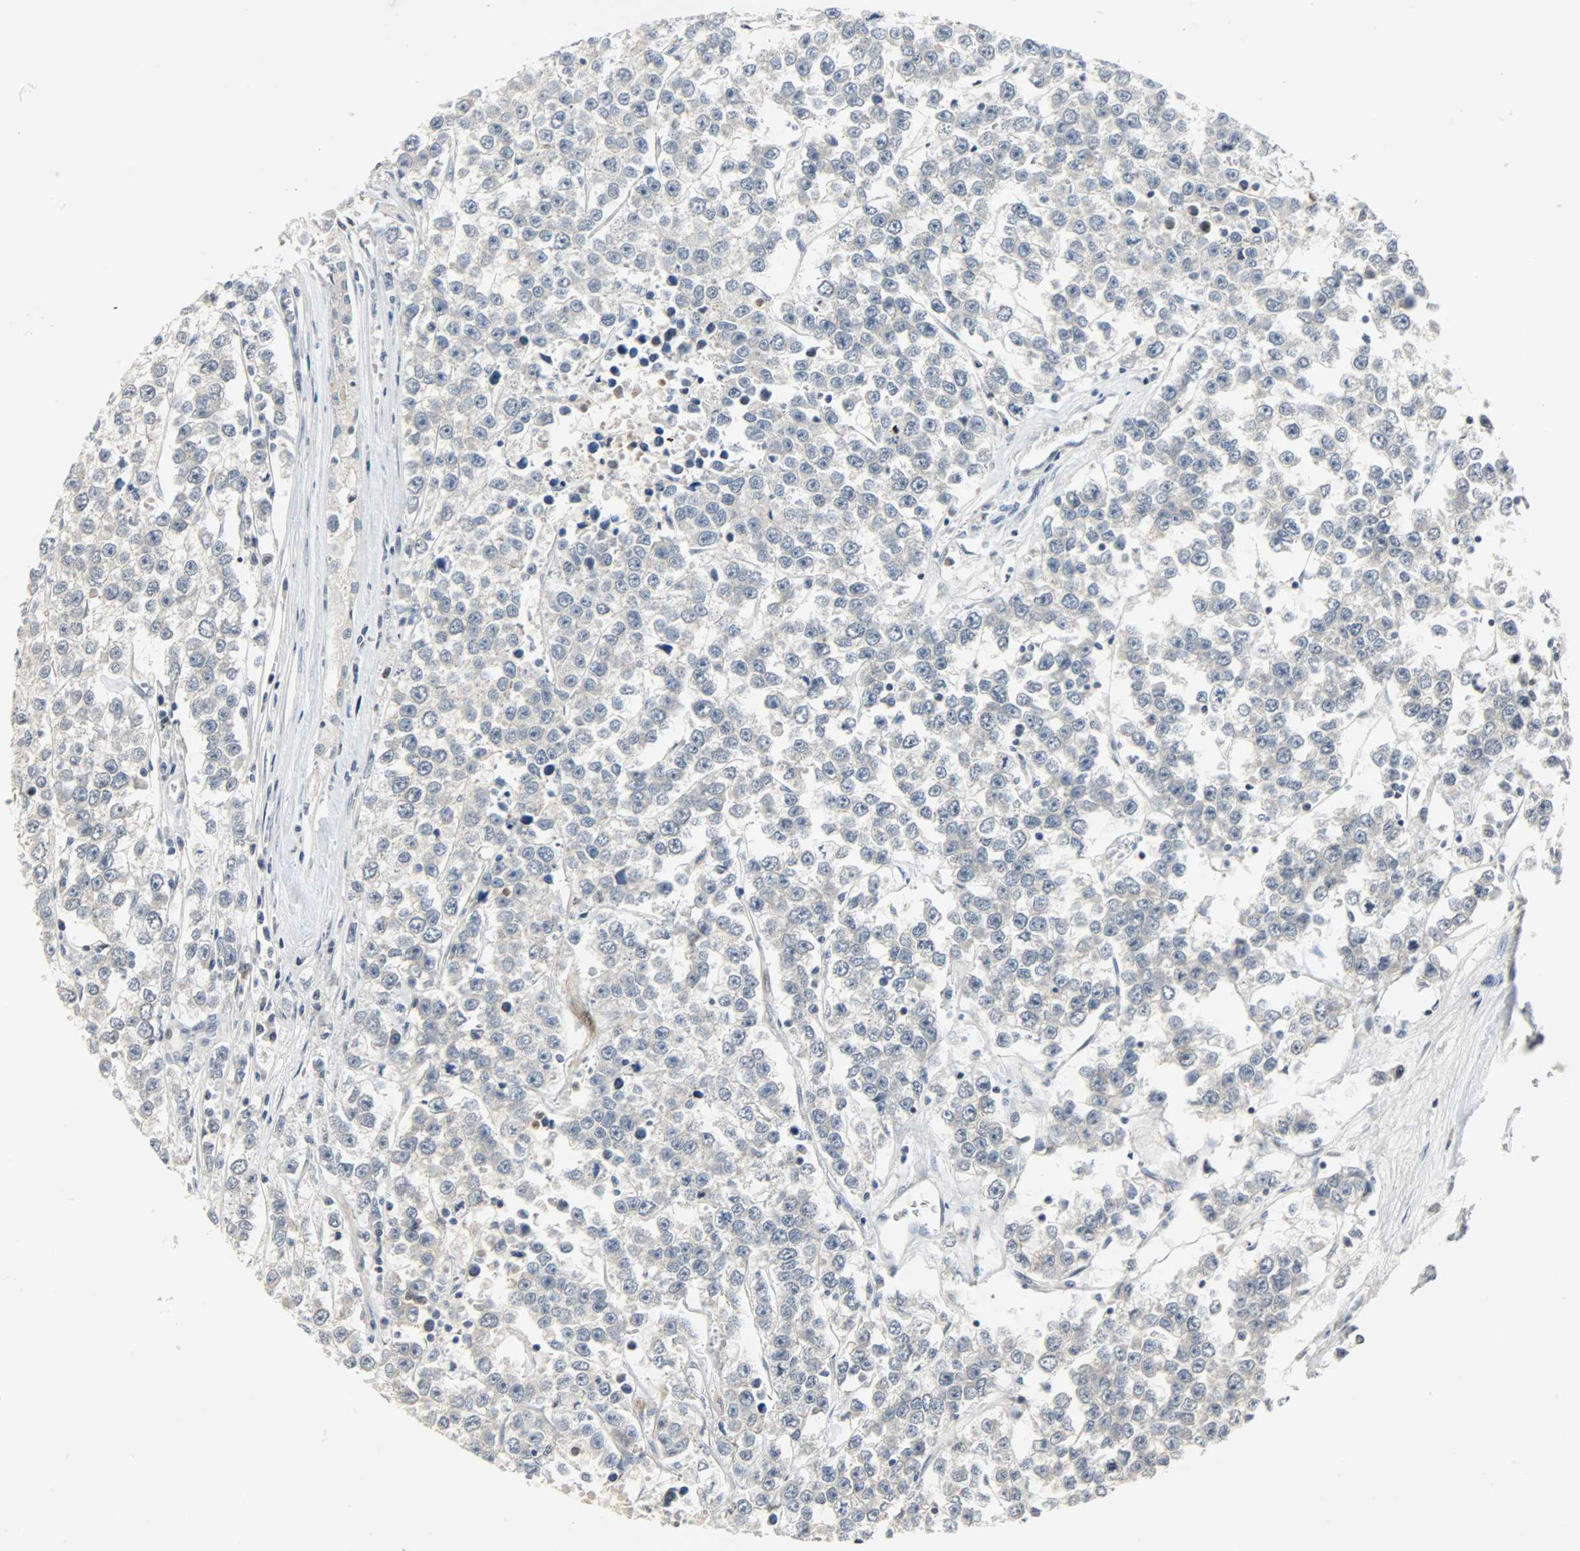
{"staining": {"intensity": "negative", "quantity": "none", "location": "none"}, "tissue": "testis cancer", "cell_type": "Tumor cells", "image_type": "cancer", "snomed": [{"axis": "morphology", "description": "Seminoma, NOS"}, {"axis": "morphology", "description": "Carcinoma, Embryonal, NOS"}, {"axis": "topography", "description": "Testis"}], "caption": "The histopathology image reveals no significant expression in tumor cells of testis cancer. The staining was performed using DAB to visualize the protein expression in brown, while the nuclei were stained in blue with hematoxylin (Magnification: 20x).", "gene": "EIF4EBP1", "patient": {"sex": "male", "age": 52}}